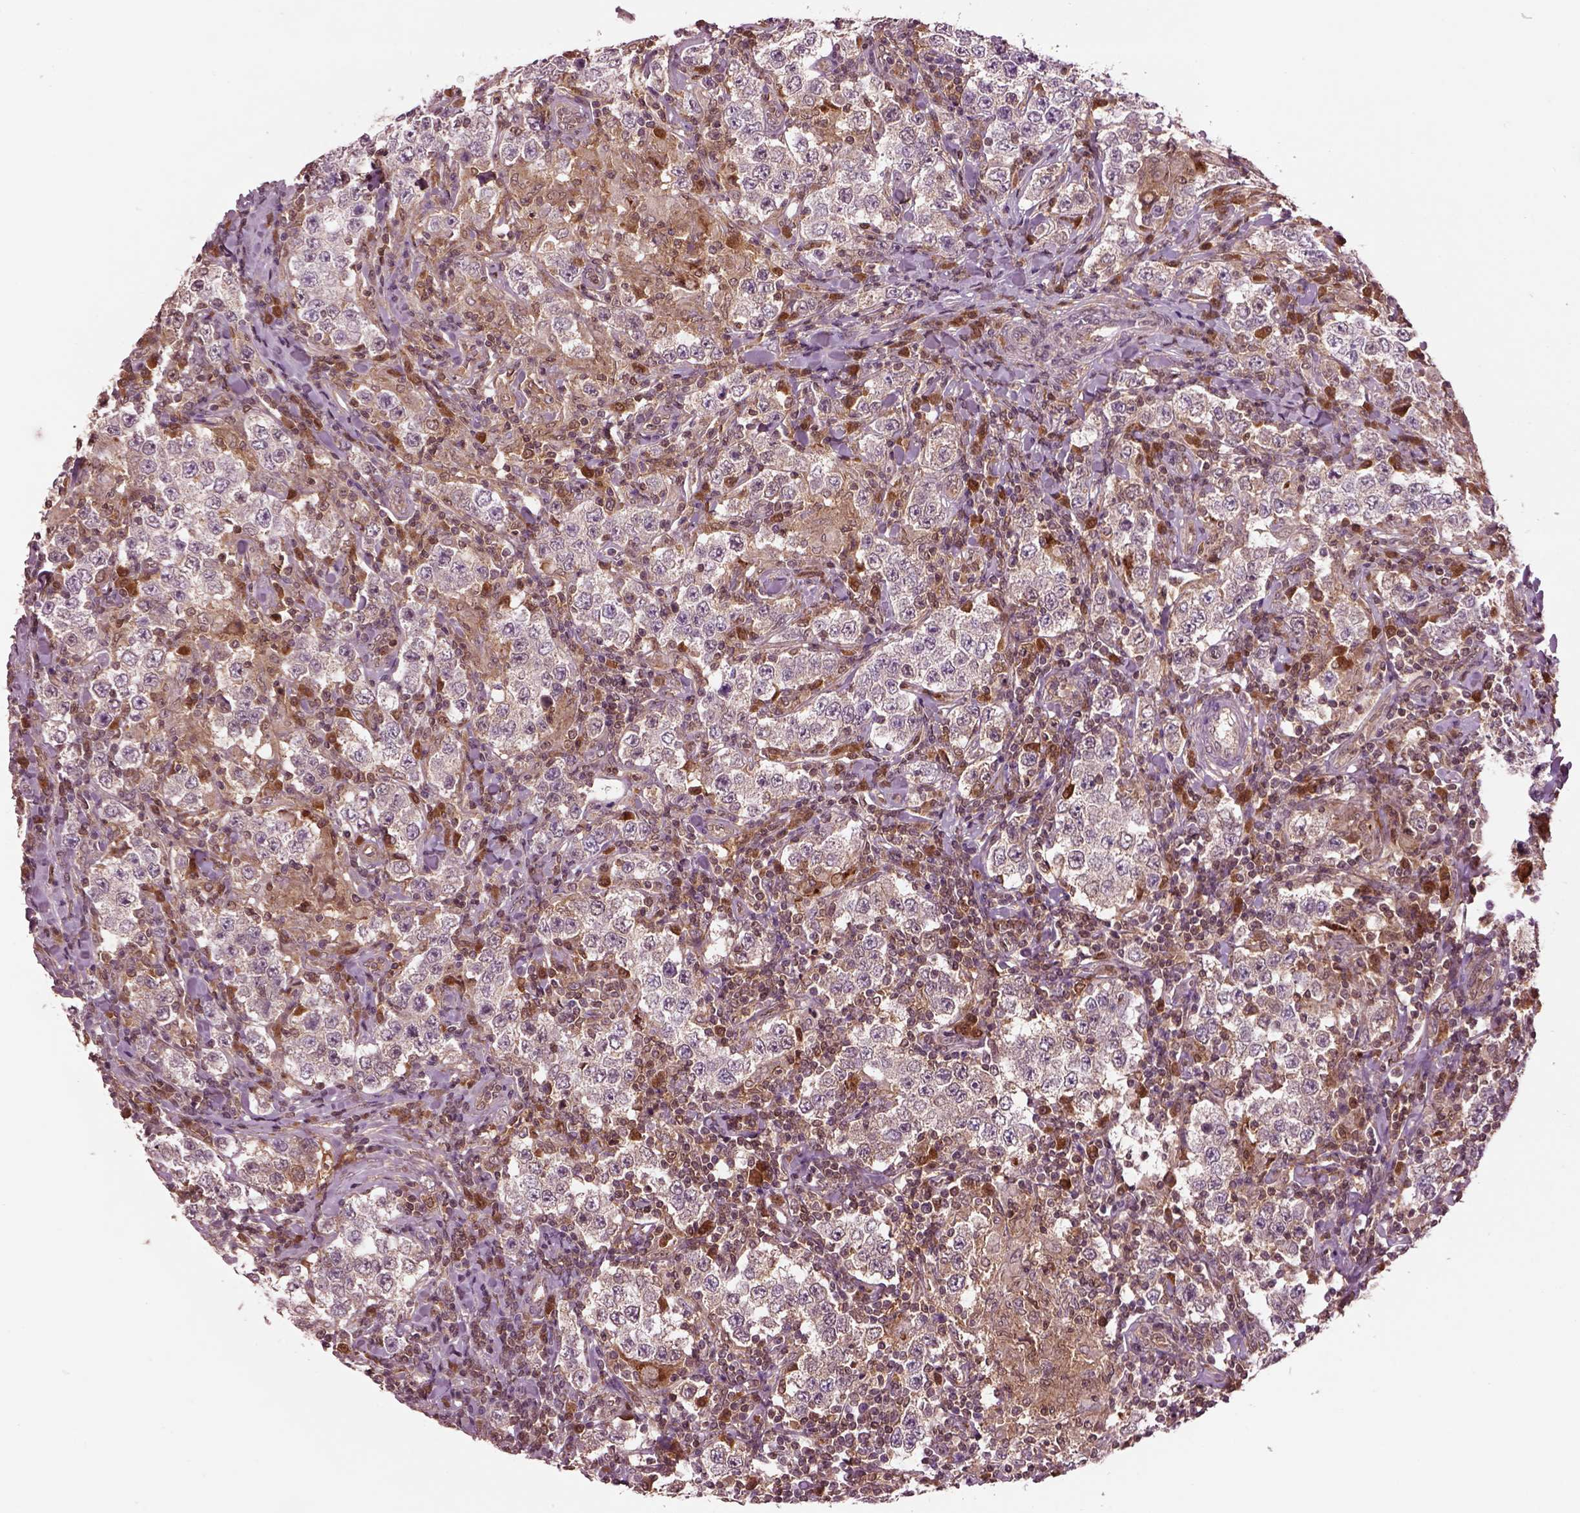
{"staining": {"intensity": "negative", "quantity": "none", "location": "none"}, "tissue": "testis cancer", "cell_type": "Tumor cells", "image_type": "cancer", "snomed": [{"axis": "morphology", "description": "Seminoma, NOS"}, {"axis": "morphology", "description": "Carcinoma, Embryonal, NOS"}, {"axis": "topography", "description": "Testis"}], "caption": "DAB immunohistochemical staining of human testis cancer displays no significant staining in tumor cells. (DAB immunohistochemistry, high magnification).", "gene": "MDP1", "patient": {"sex": "male", "age": 41}}